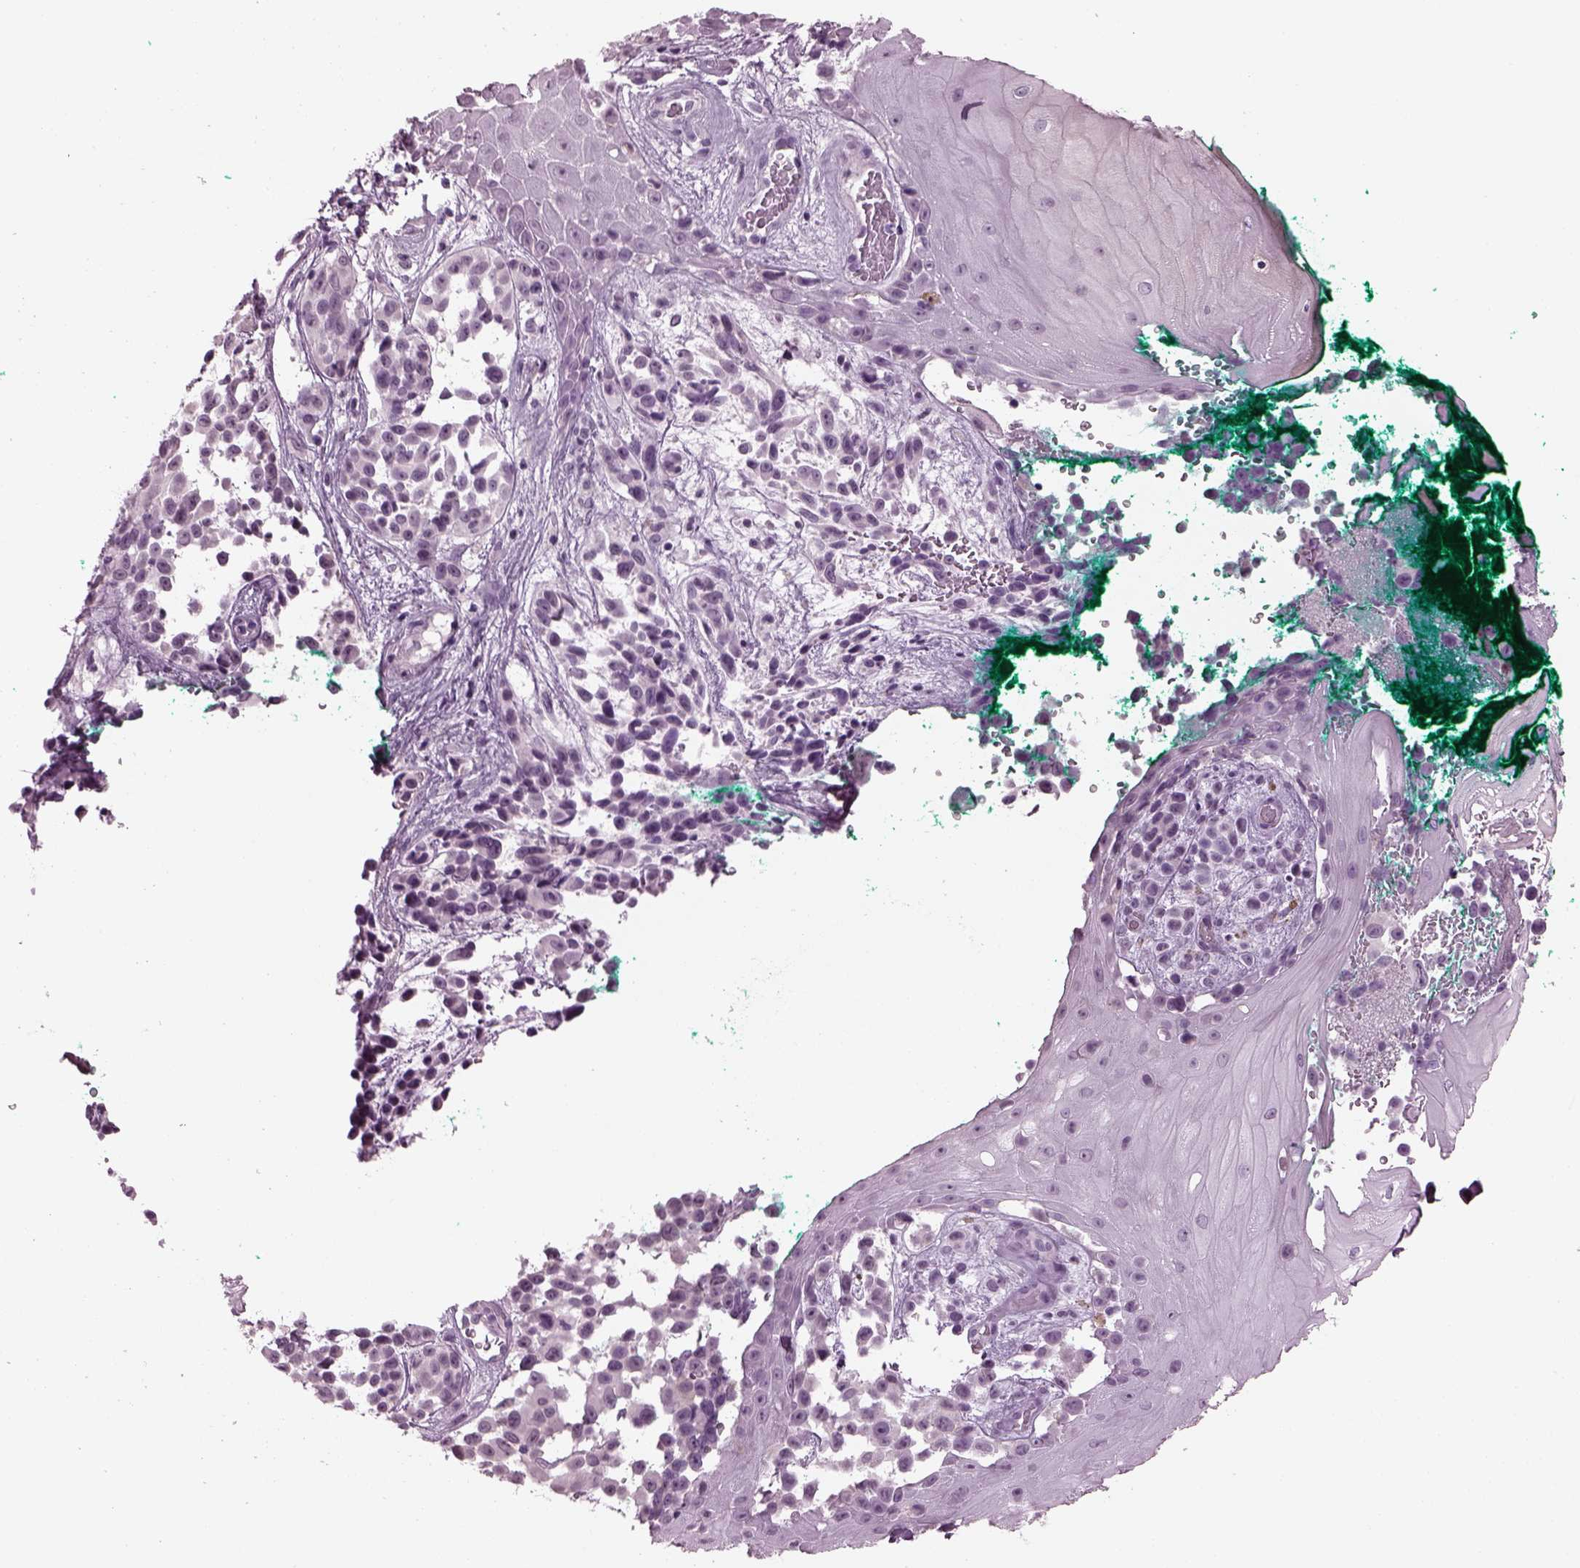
{"staining": {"intensity": "negative", "quantity": "none", "location": "none"}, "tissue": "melanoma", "cell_type": "Tumor cells", "image_type": "cancer", "snomed": [{"axis": "morphology", "description": "Malignant melanoma, NOS"}, {"axis": "topography", "description": "Skin"}], "caption": "An immunohistochemistry histopathology image of melanoma is shown. There is no staining in tumor cells of melanoma.", "gene": "SLC6A17", "patient": {"sex": "female", "age": 88}}